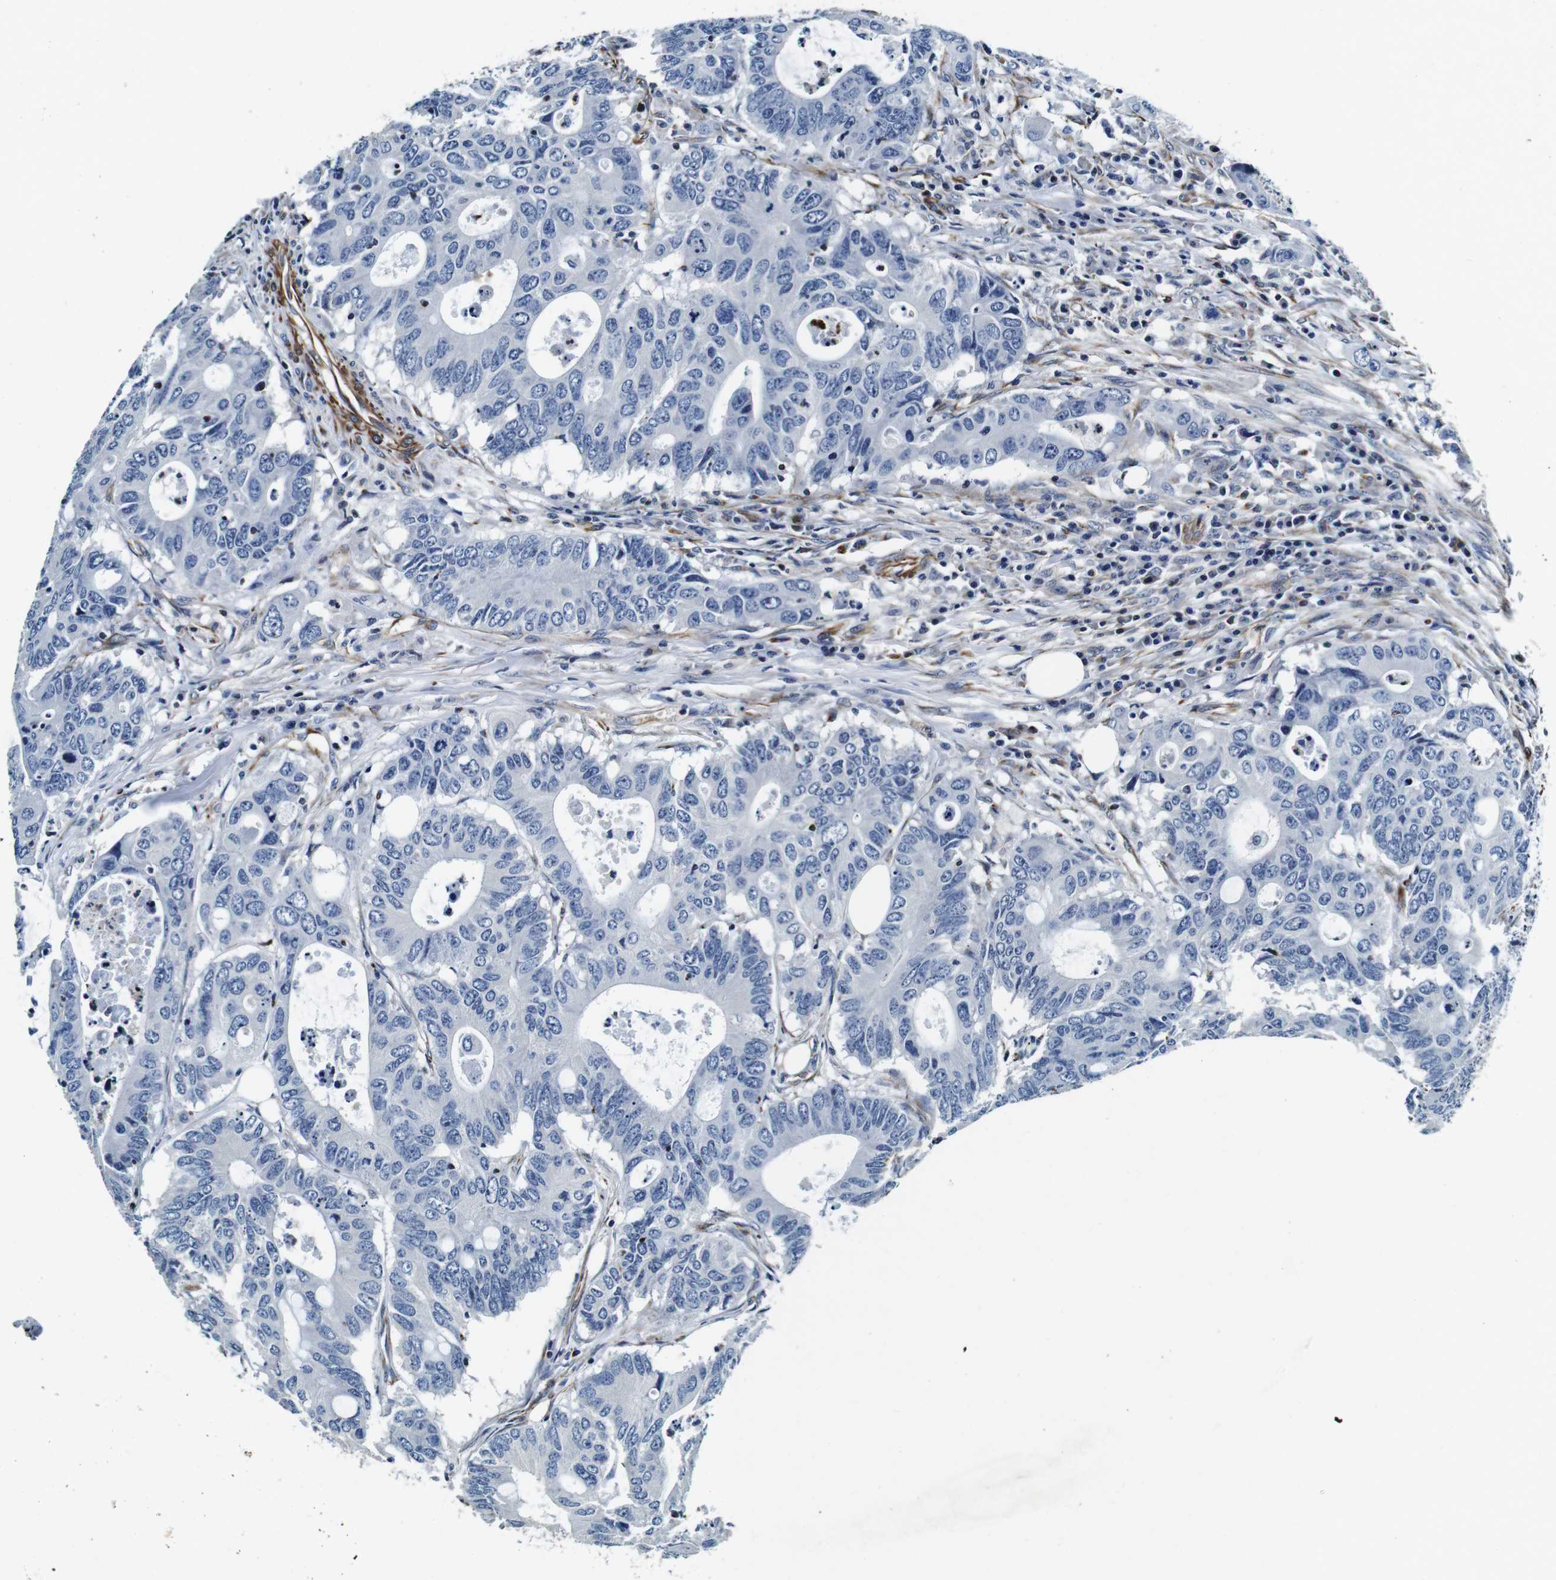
{"staining": {"intensity": "negative", "quantity": "none", "location": "none"}, "tissue": "colorectal cancer", "cell_type": "Tumor cells", "image_type": "cancer", "snomed": [{"axis": "morphology", "description": "Adenocarcinoma, NOS"}, {"axis": "topography", "description": "Colon"}], "caption": "This is an immunohistochemistry (IHC) image of human colorectal adenocarcinoma. There is no positivity in tumor cells.", "gene": "GJE1", "patient": {"sex": "male", "age": 71}}